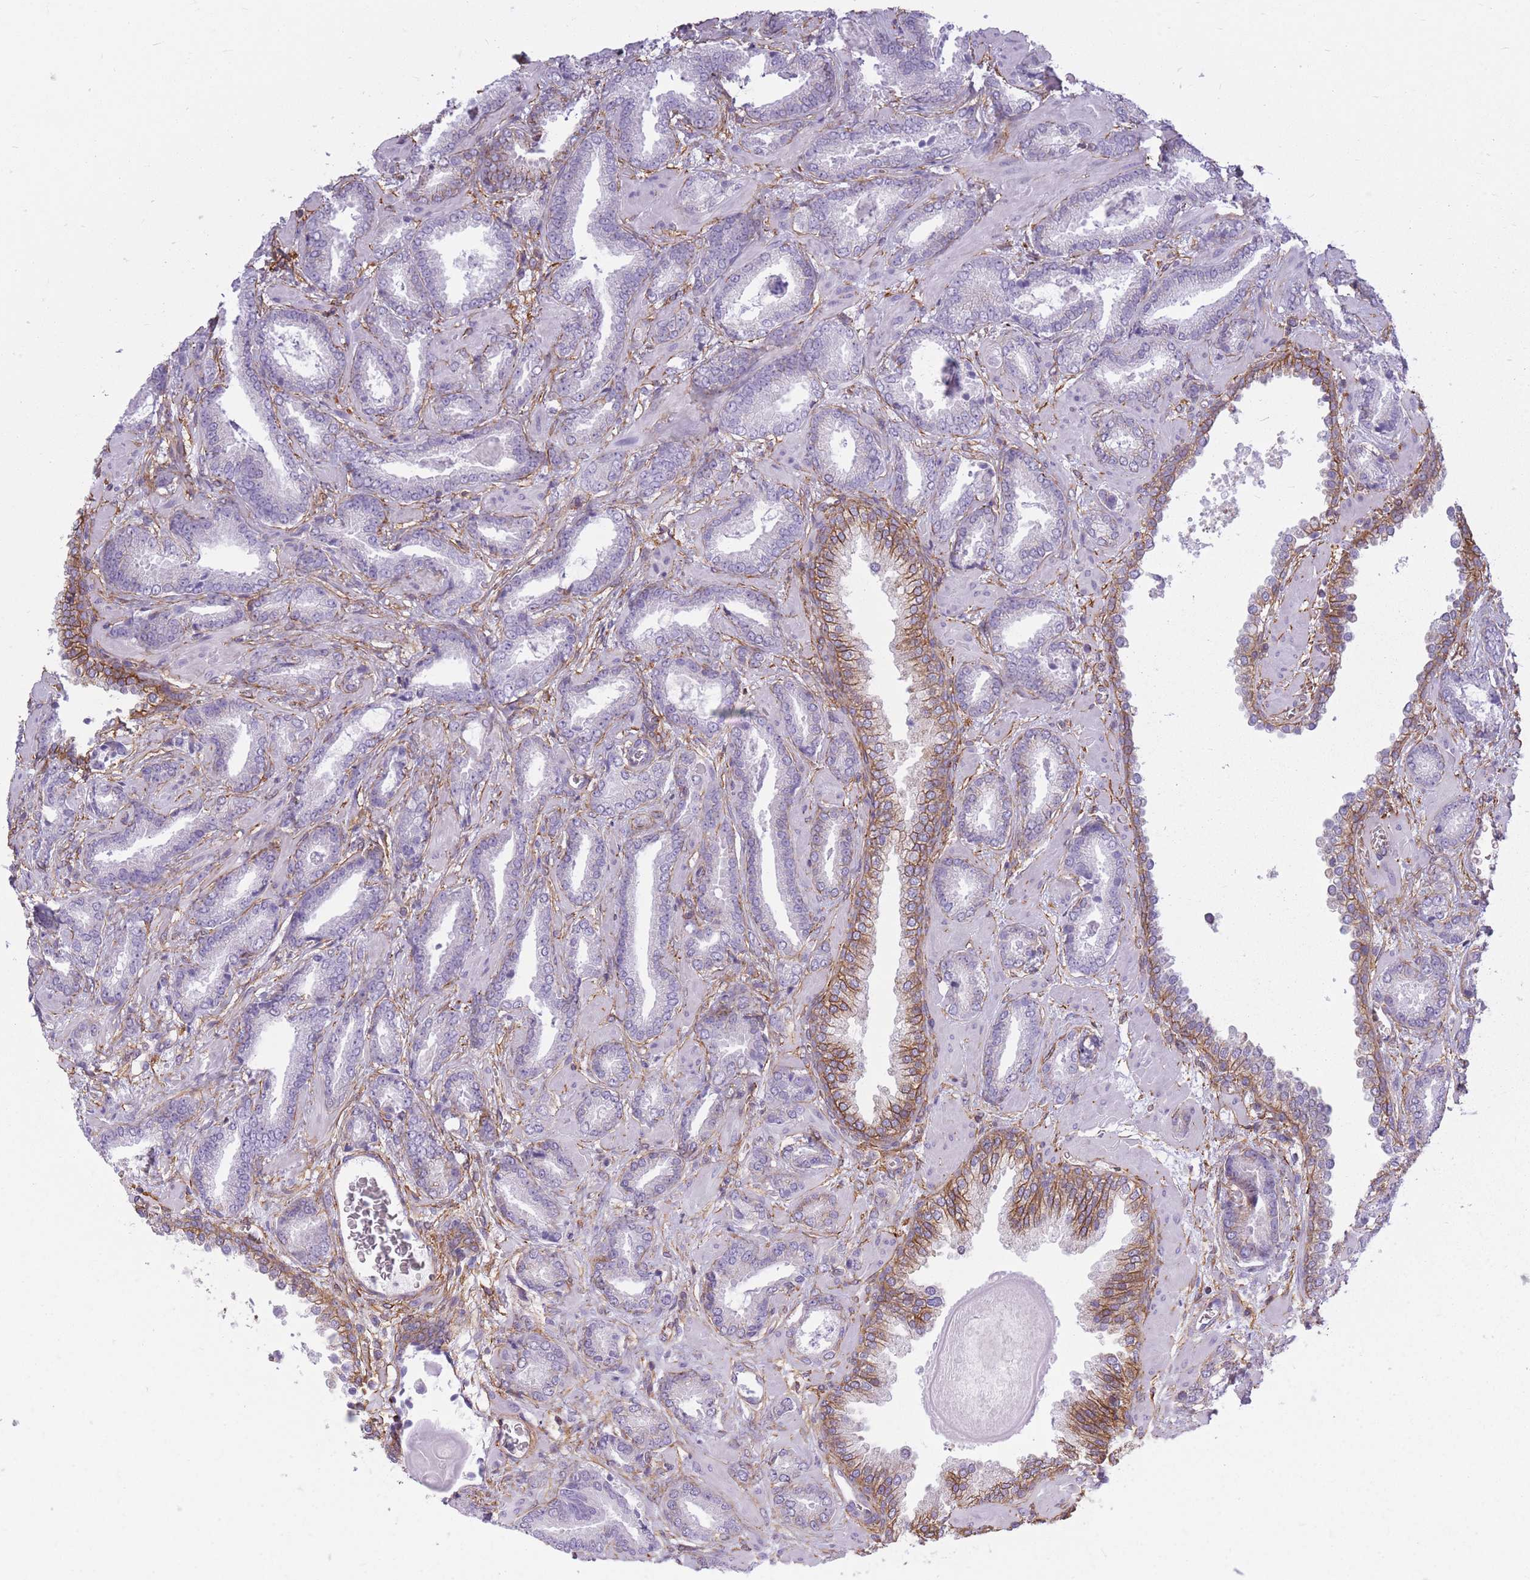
{"staining": {"intensity": "negative", "quantity": "none", "location": "none"}, "tissue": "prostate cancer", "cell_type": "Tumor cells", "image_type": "cancer", "snomed": [{"axis": "morphology", "description": "Adenocarcinoma, Low grade"}, {"axis": "topography", "description": "Prostate"}], "caption": "Immunohistochemical staining of prostate low-grade adenocarcinoma shows no significant positivity in tumor cells. (Immunohistochemistry, brightfield microscopy, high magnification).", "gene": "ADD1", "patient": {"sex": "male", "age": 62}}